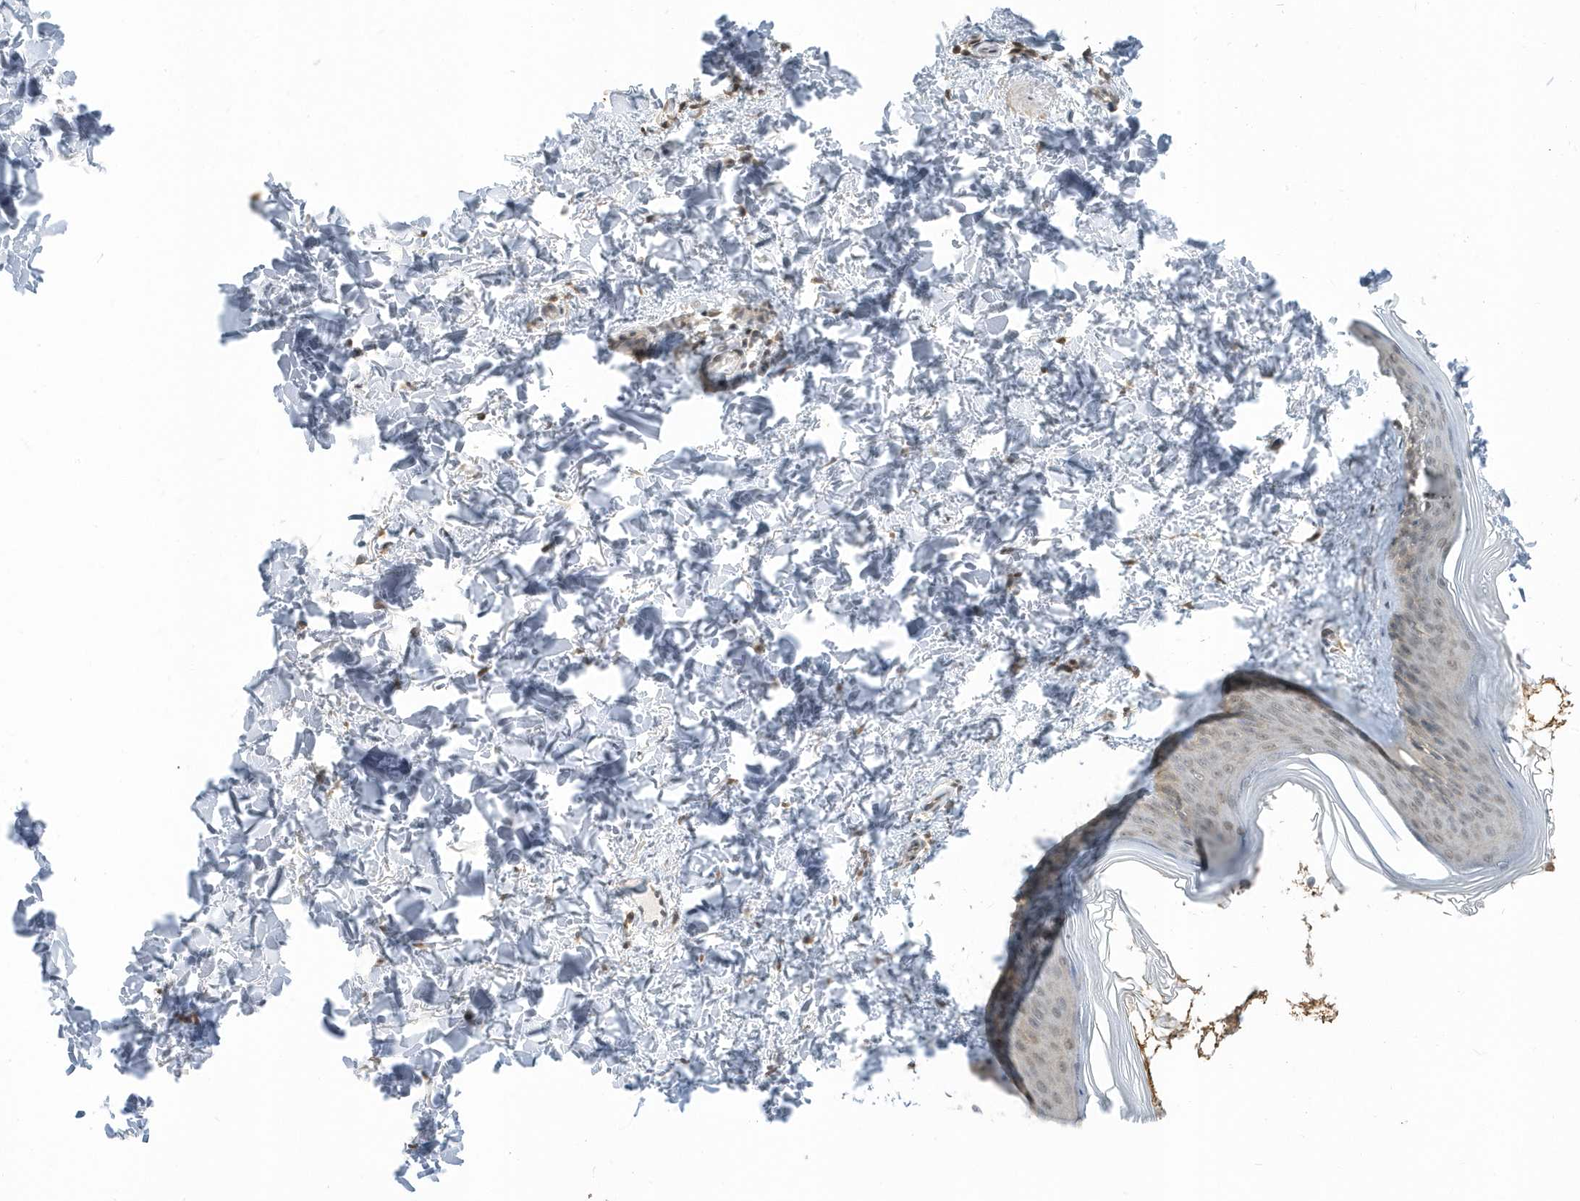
{"staining": {"intensity": "moderate", "quantity": "25%-75%", "location": "cytoplasmic/membranous"}, "tissue": "skin", "cell_type": "Fibroblasts", "image_type": "normal", "snomed": [{"axis": "morphology", "description": "Normal tissue, NOS"}, {"axis": "topography", "description": "Skin"}], "caption": "IHC micrograph of normal human skin stained for a protein (brown), which exhibits medium levels of moderate cytoplasmic/membranous expression in approximately 25%-75% of fibroblasts.", "gene": "USP53", "patient": {"sex": "female", "age": 27}}